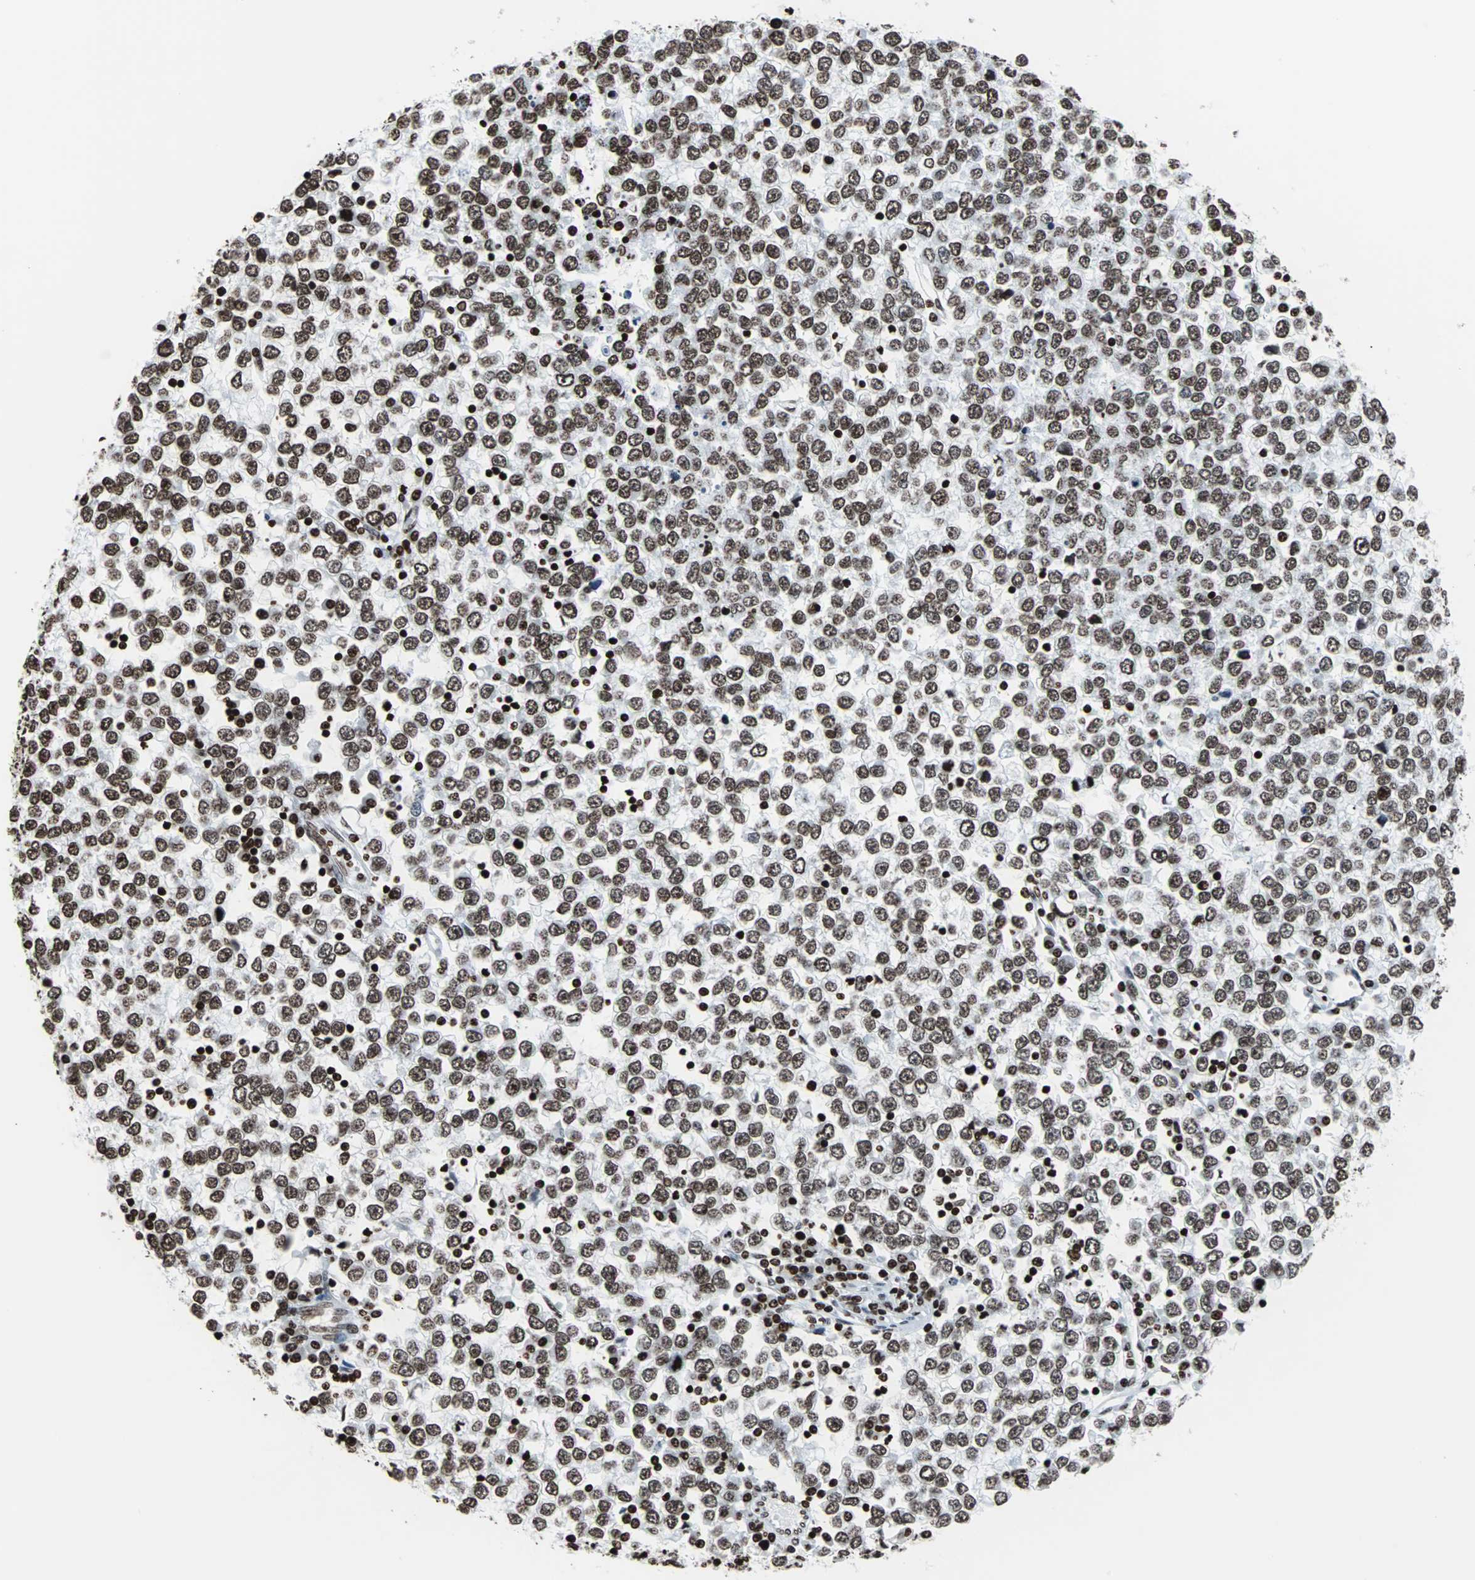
{"staining": {"intensity": "strong", "quantity": ">75%", "location": "nuclear"}, "tissue": "testis cancer", "cell_type": "Tumor cells", "image_type": "cancer", "snomed": [{"axis": "morphology", "description": "Seminoma, NOS"}, {"axis": "topography", "description": "Testis"}], "caption": "Immunohistochemistry (IHC) of testis cancer exhibits high levels of strong nuclear expression in about >75% of tumor cells.", "gene": "H2BC18", "patient": {"sex": "male", "age": 65}}